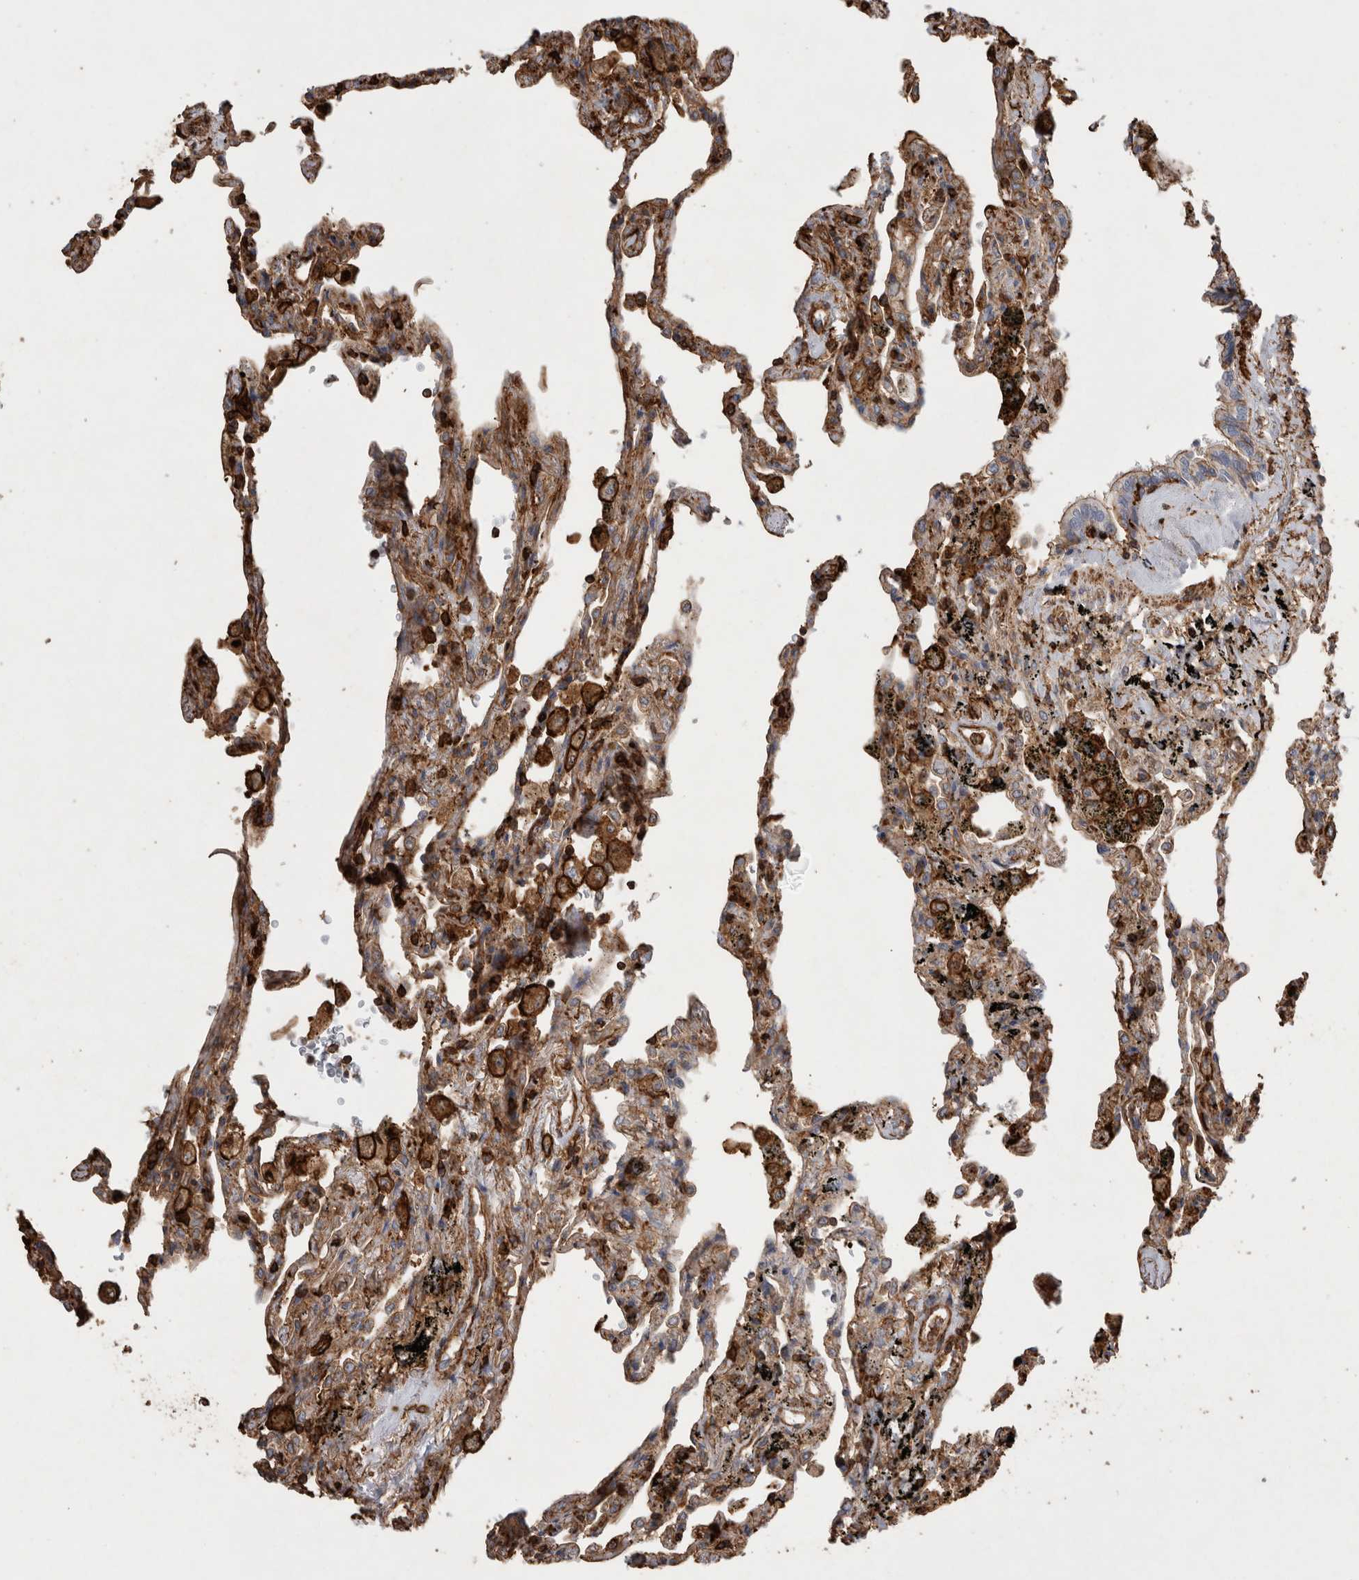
{"staining": {"intensity": "moderate", "quantity": "25%-75%", "location": "cytoplasmic/membranous"}, "tissue": "lung", "cell_type": "Alveolar cells", "image_type": "normal", "snomed": [{"axis": "morphology", "description": "Normal tissue, NOS"}, {"axis": "topography", "description": "Lung"}], "caption": "Immunohistochemical staining of unremarkable lung shows medium levels of moderate cytoplasmic/membranous positivity in approximately 25%-75% of alveolar cells.", "gene": "GPER1", "patient": {"sex": "male", "age": 59}}